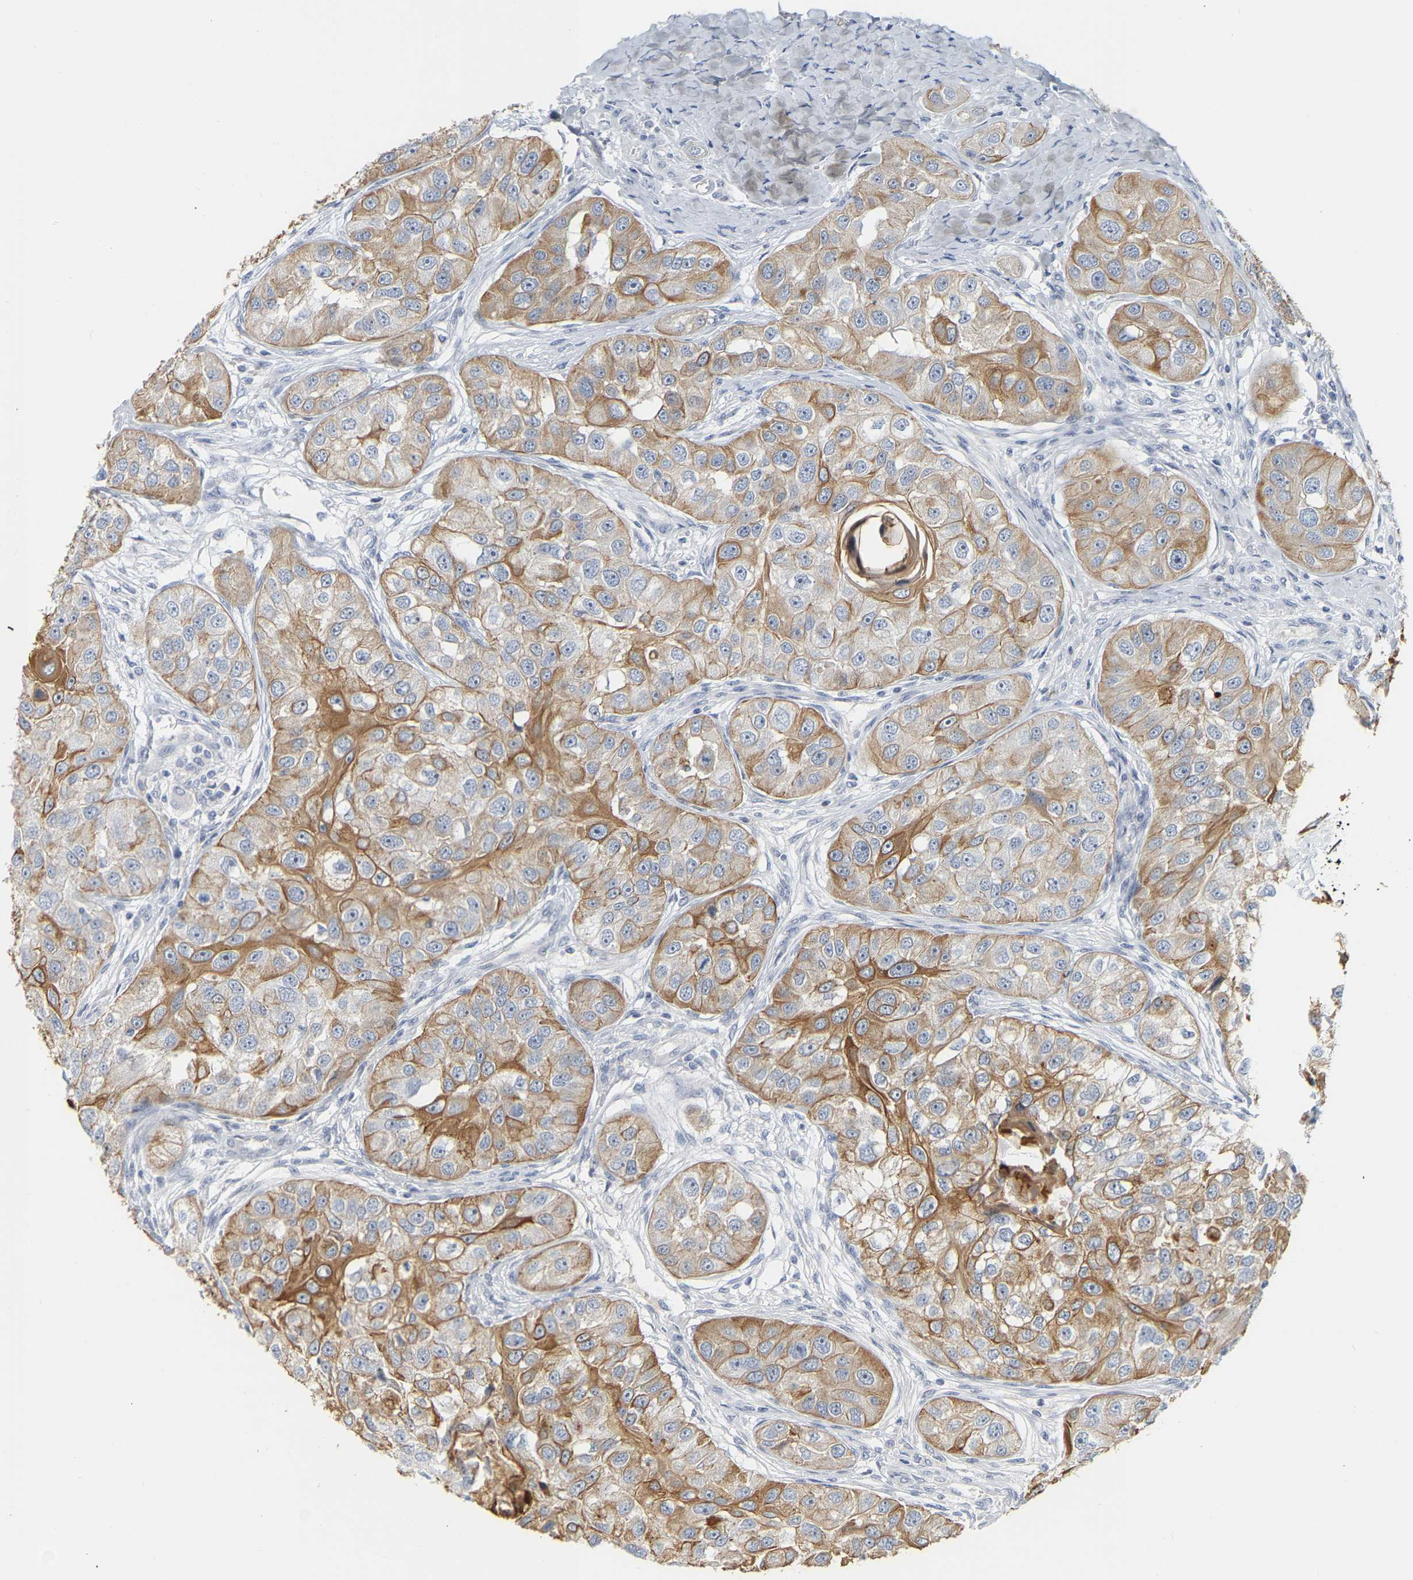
{"staining": {"intensity": "moderate", "quantity": ">75%", "location": "cytoplasmic/membranous"}, "tissue": "head and neck cancer", "cell_type": "Tumor cells", "image_type": "cancer", "snomed": [{"axis": "morphology", "description": "Normal tissue, NOS"}, {"axis": "morphology", "description": "Squamous cell carcinoma, NOS"}, {"axis": "topography", "description": "Skeletal muscle"}, {"axis": "topography", "description": "Head-Neck"}], "caption": "Immunohistochemistry image of neoplastic tissue: human head and neck cancer (squamous cell carcinoma) stained using immunohistochemistry (IHC) demonstrates medium levels of moderate protein expression localized specifically in the cytoplasmic/membranous of tumor cells, appearing as a cytoplasmic/membranous brown color.", "gene": "KRT76", "patient": {"sex": "male", "age": 51}}